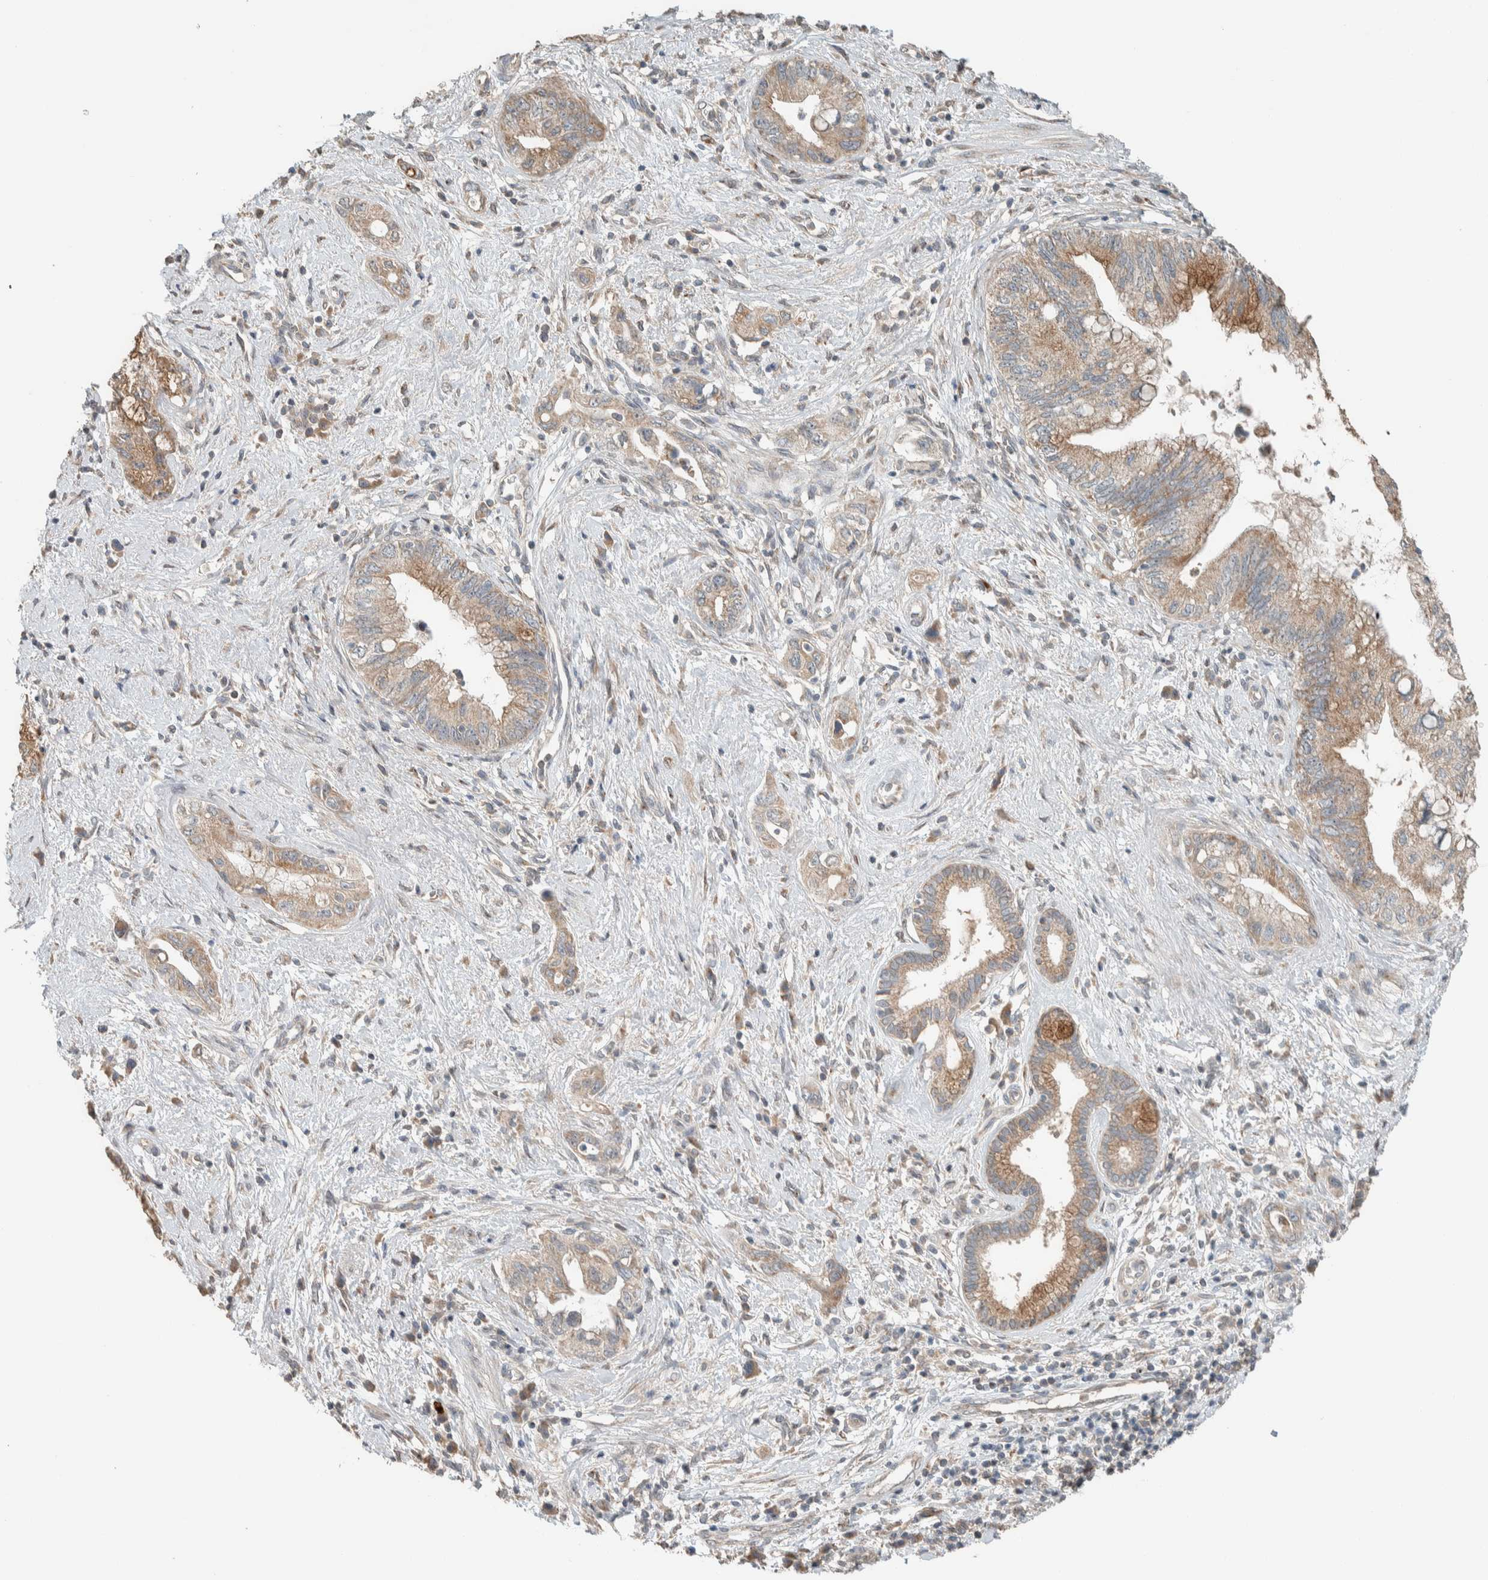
{"staining": {"intensity": "moderate", "quantity": ">75%", "location": "cytoplasmic/membranous"}, "tissue": "pancreatic cancer", "cell_type": "Tumor cells", "image_type": "cancer", "snomed": [{"axis": "morphology", "description": "Adenocarcinoma, NOS"}, {"axis": "topography", "description": "Pancreas"}], "caption": "Moderate cytoplasmic/membranous protein expression is present in about >75% of tumor cells in pancreatic adenocarcinoma.", "gene": "NBR1", "patient": {"sex": "female", "age": 73}}